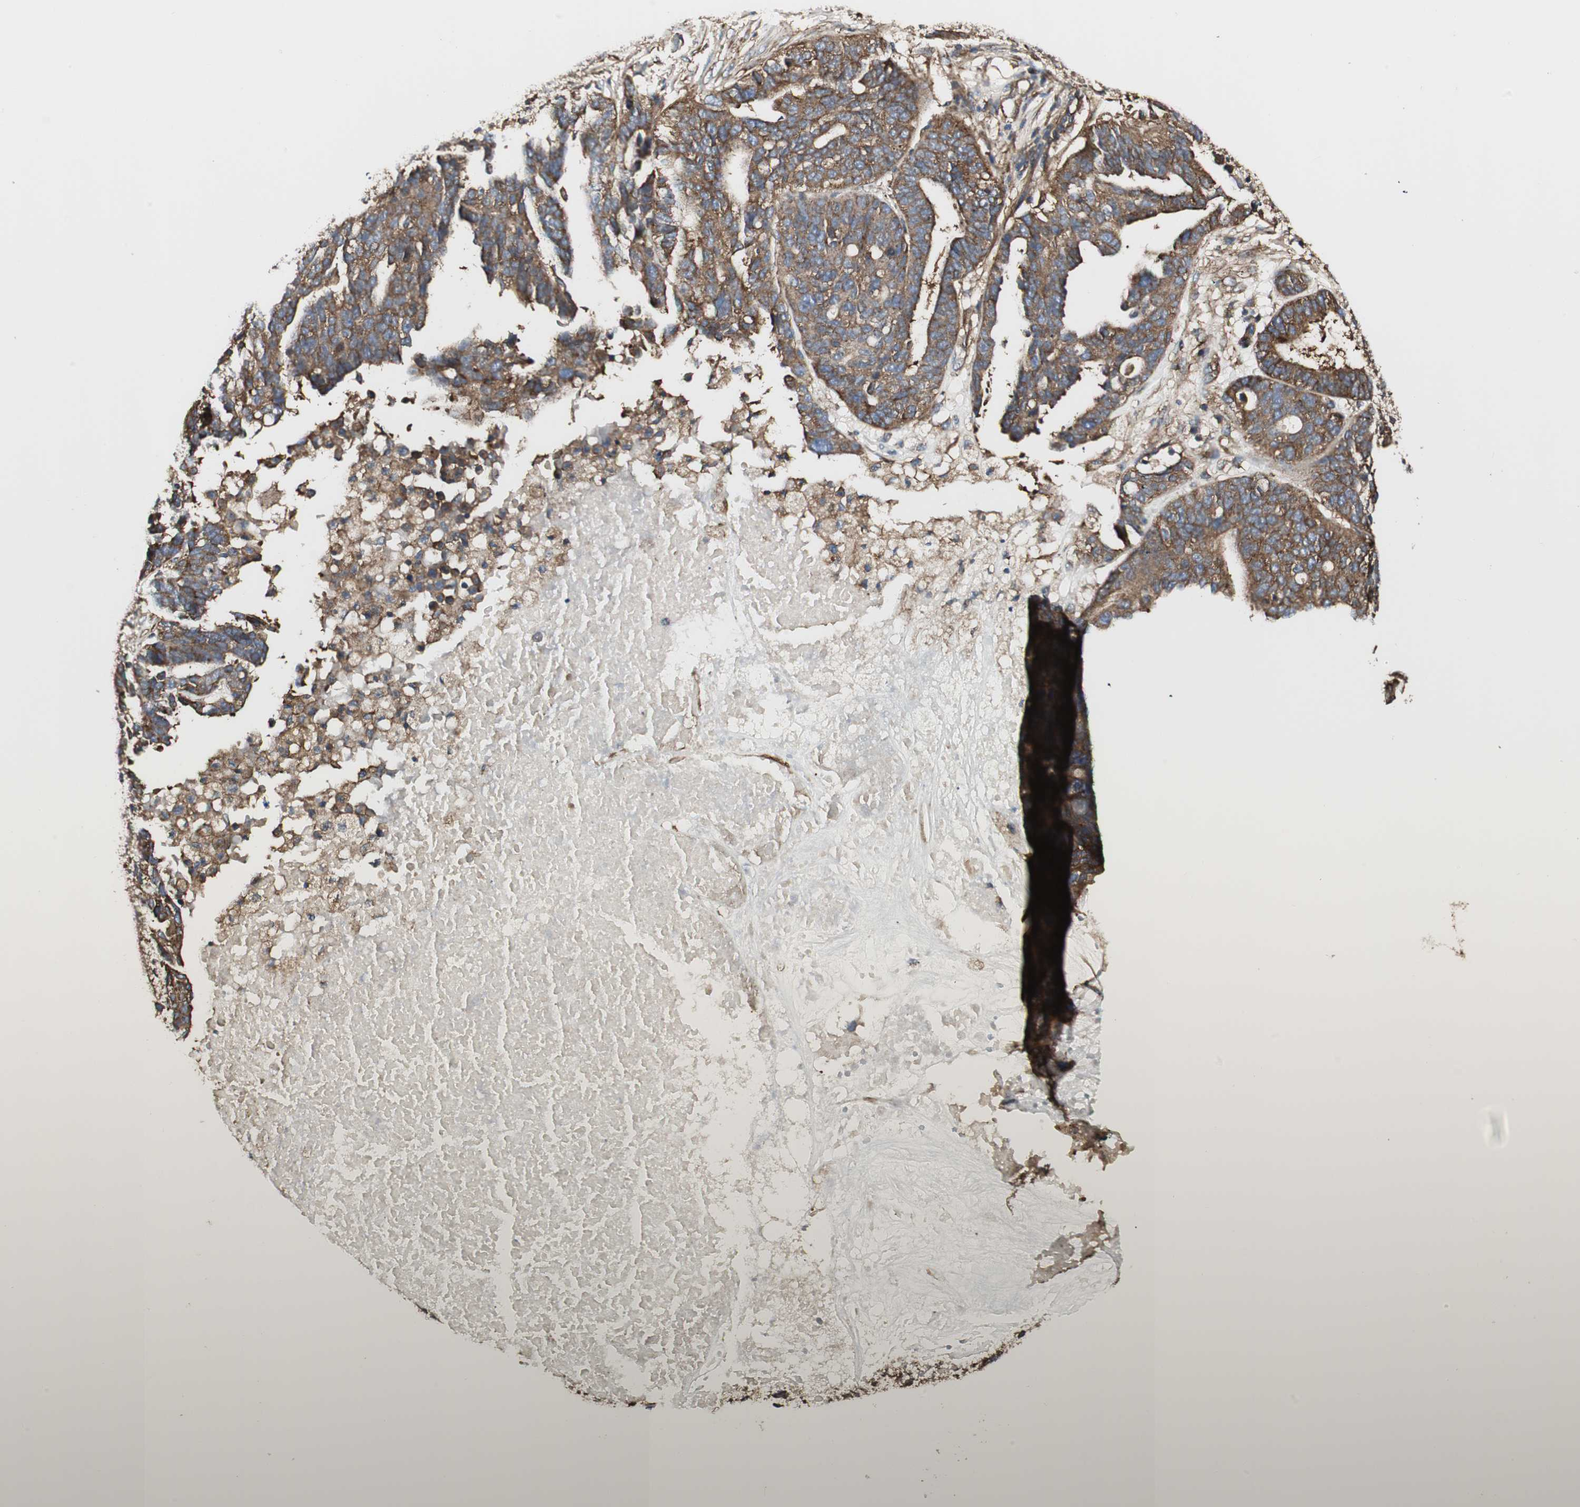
{"staining": {"intensity": "strong", "quantity": ">75%", "location": "cytoplasmic/membranous"}, "tissue": "ovarian cancer", "cell_type": "Tumor cells", "image_type": "cancer", "snomed": [{"axis": "morphology", "description": "Cystadenocarcinoma, serous, NOS"}, {"axis": "topography", "description": "Ovary"}], "caption": "Human ovarian cancer (serous cystadenocarcinoma) stained with a brown dye demonstrates strong cytoplasmic/membranous positive expression in approximately >75% of tumor cells.", "gene": "H6PD", "patient": {"sex": "female", "age": 59}}